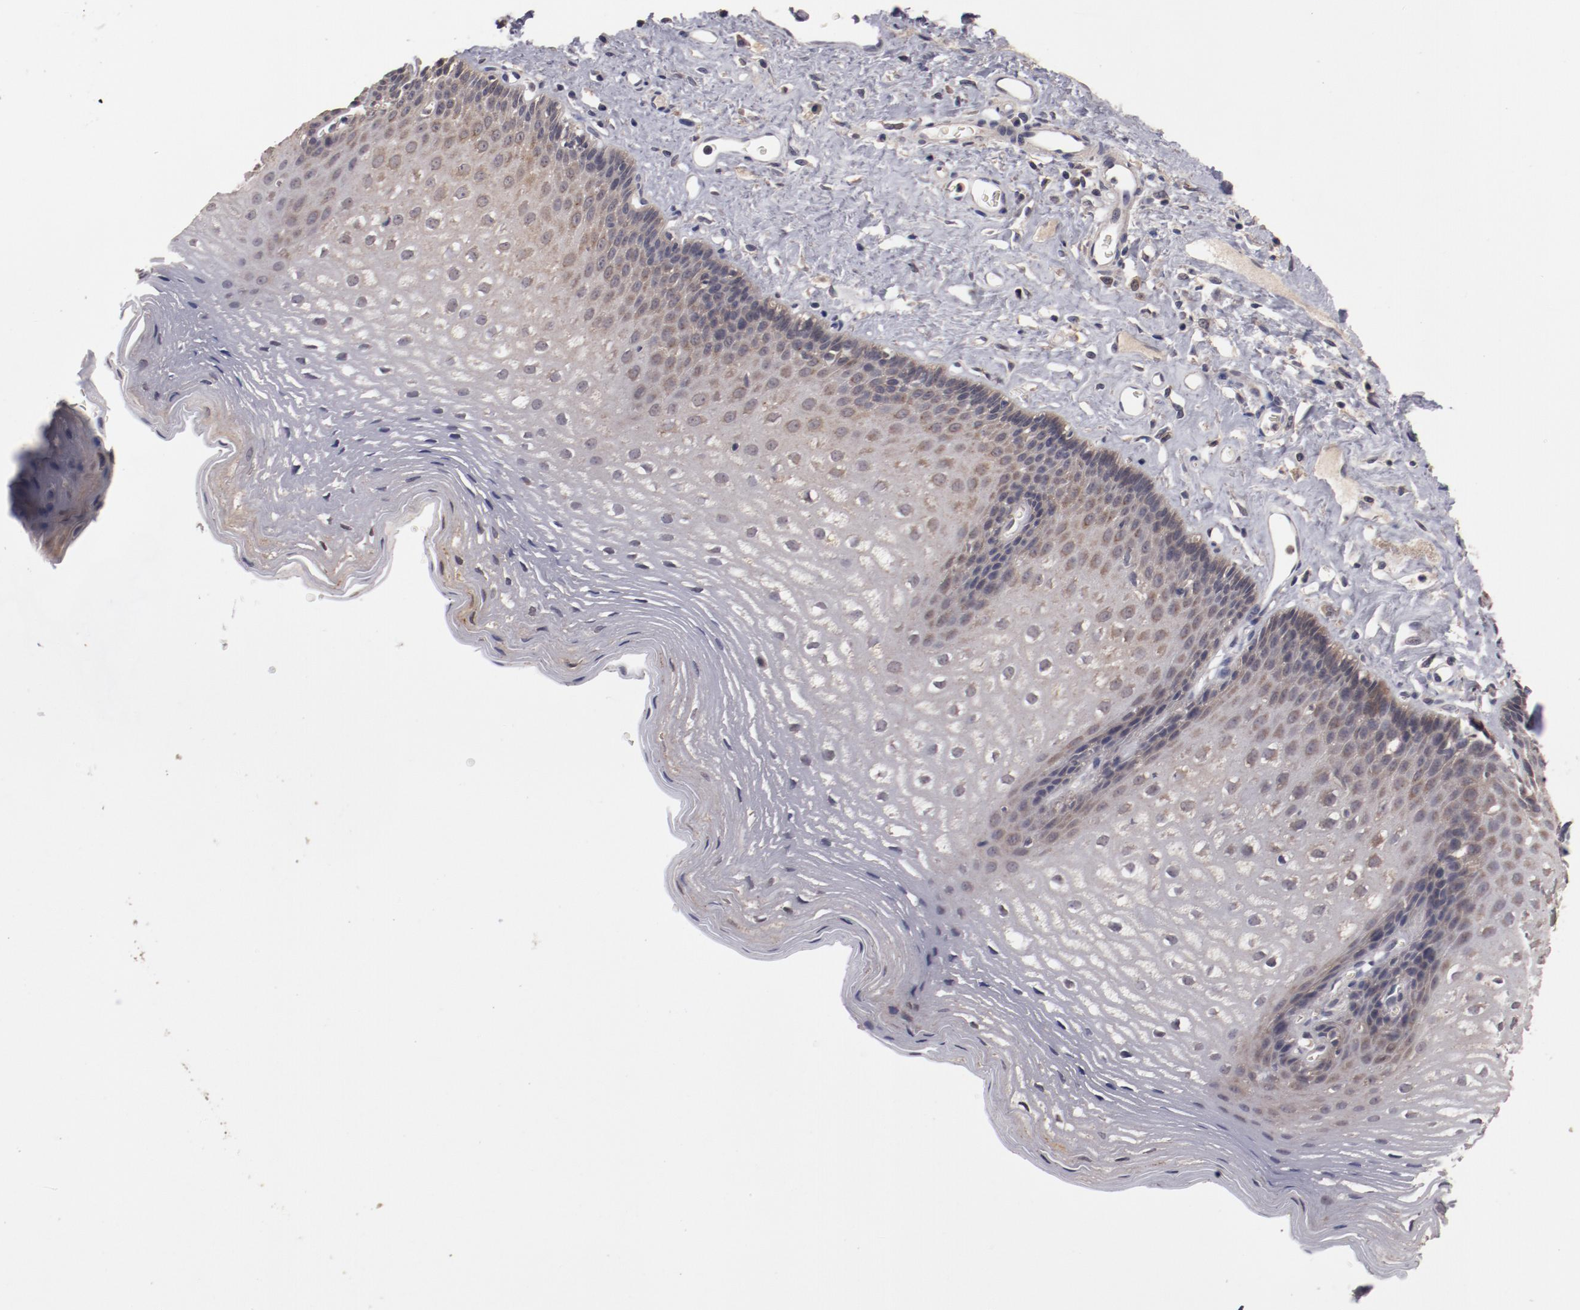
{"staining": {"intensity": "weak", "quantity": "25%-75%", "location": "cytoplasmic/membranous"}, "tissue": "esophagus", "cell_type": "Squamous epithelial cells", "image_type": "normal", "snomed": [{"axis": "morphology", "description": "Normal tissue, NOS"}, {"axis": "topography", "description": "Esophagus"}], "caption": "Squamous epithelial cells exhibit low levels of weak cytoplasmic/membranous staining in approximately 25%-75% of cells in benign human esophagus. The protein is stained brown, and the nuclei are stained in blue (DAB IHC with brightfield microscopy, high magnification).", "gene": "LRRC75B", "patient": {"sex": "female", "age": 70}}